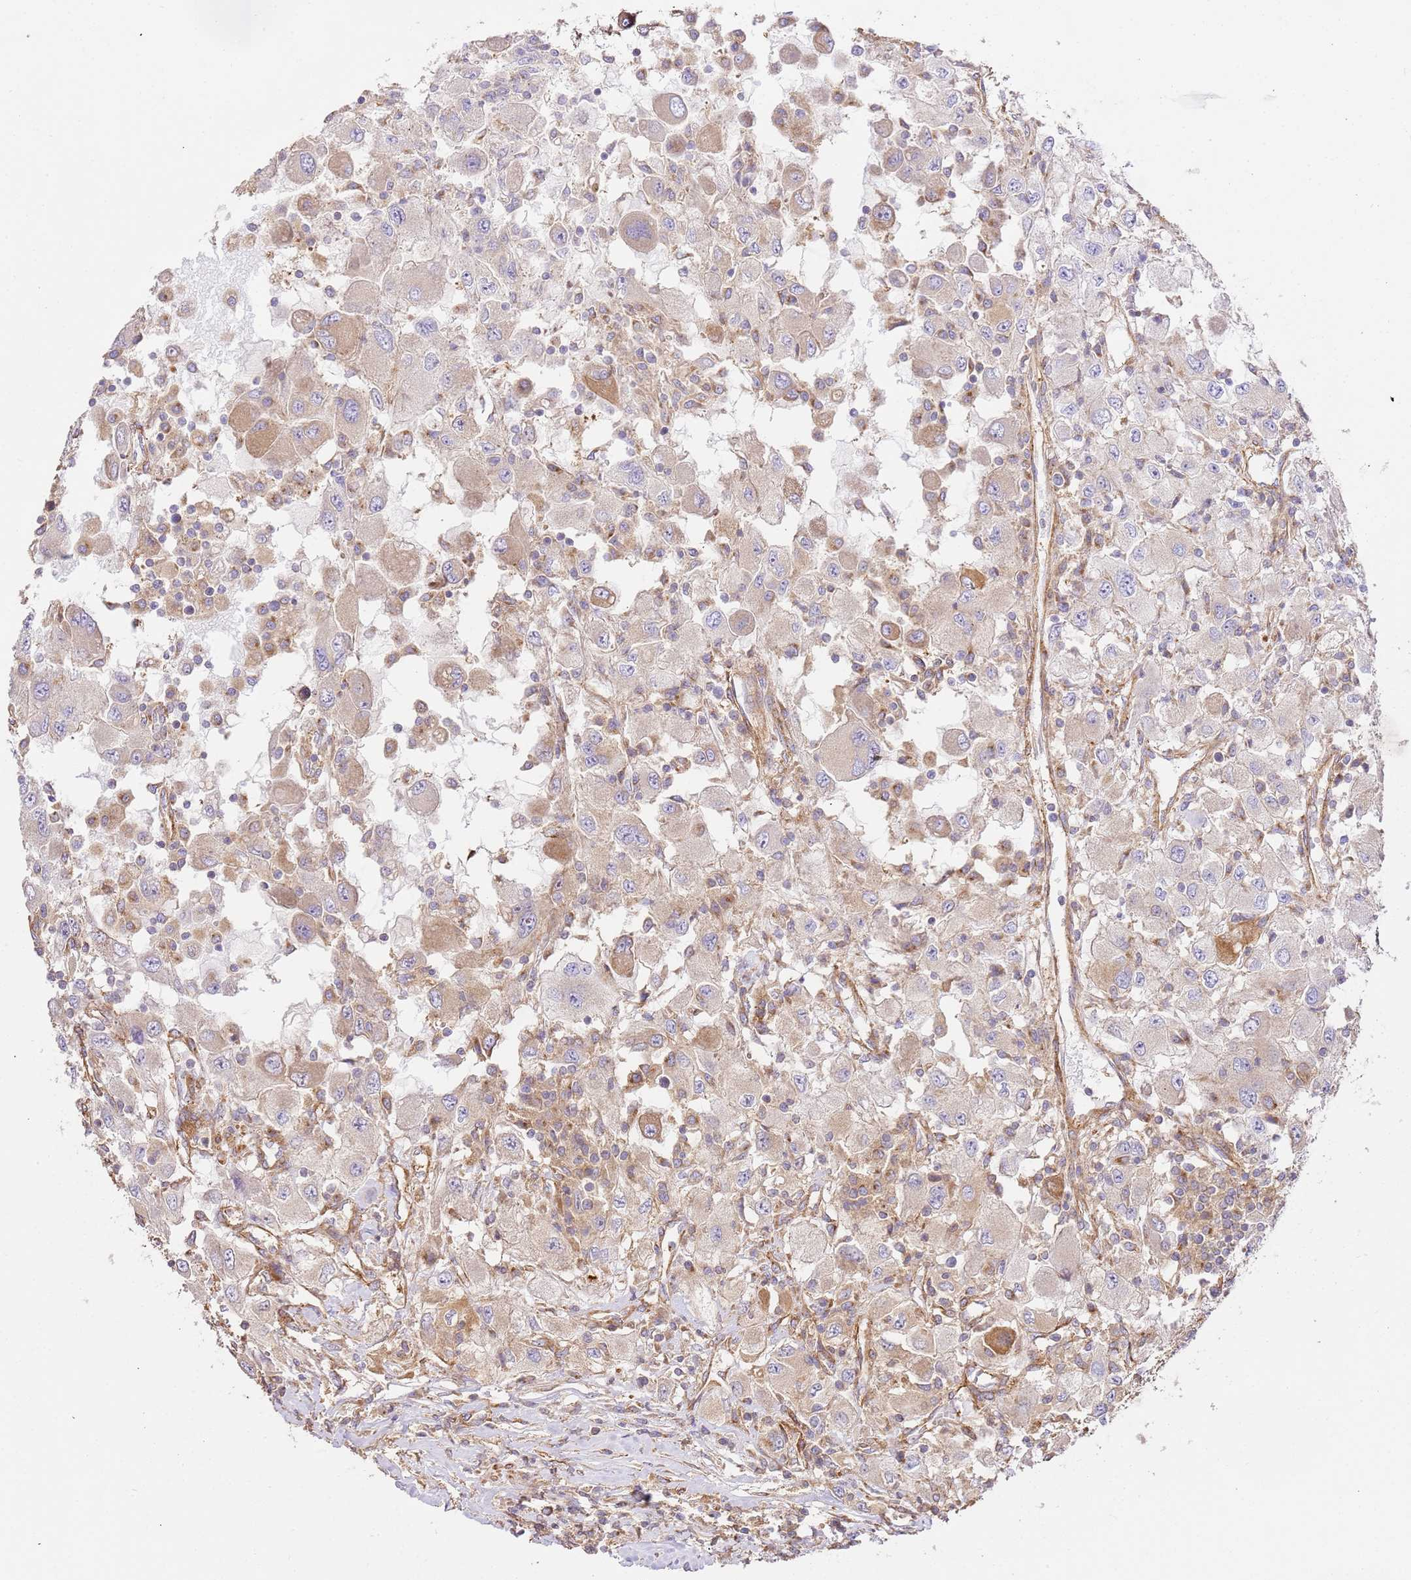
{"staining": {"intensity": "moderate", "quantity": "<25%", "location": "cytoplasmic/membranous"}, "tissue": "renal cancer", "cell_type": "Tumor cells", "image_type": "cancer", "snomed": [{"axis": "morphology", "description": "Adenocarcinoma, NOS"}, {"axis": "topography", "description": "Kidney"}], "caption": "IHC (DAB) staining of human renal adenocarcinoma shows moderate cytoplasmic/membranous protein expression in about <25% of tumor cells.", "gene": "ZBTB39", "patient": {"sex": "female", "age": 67}}